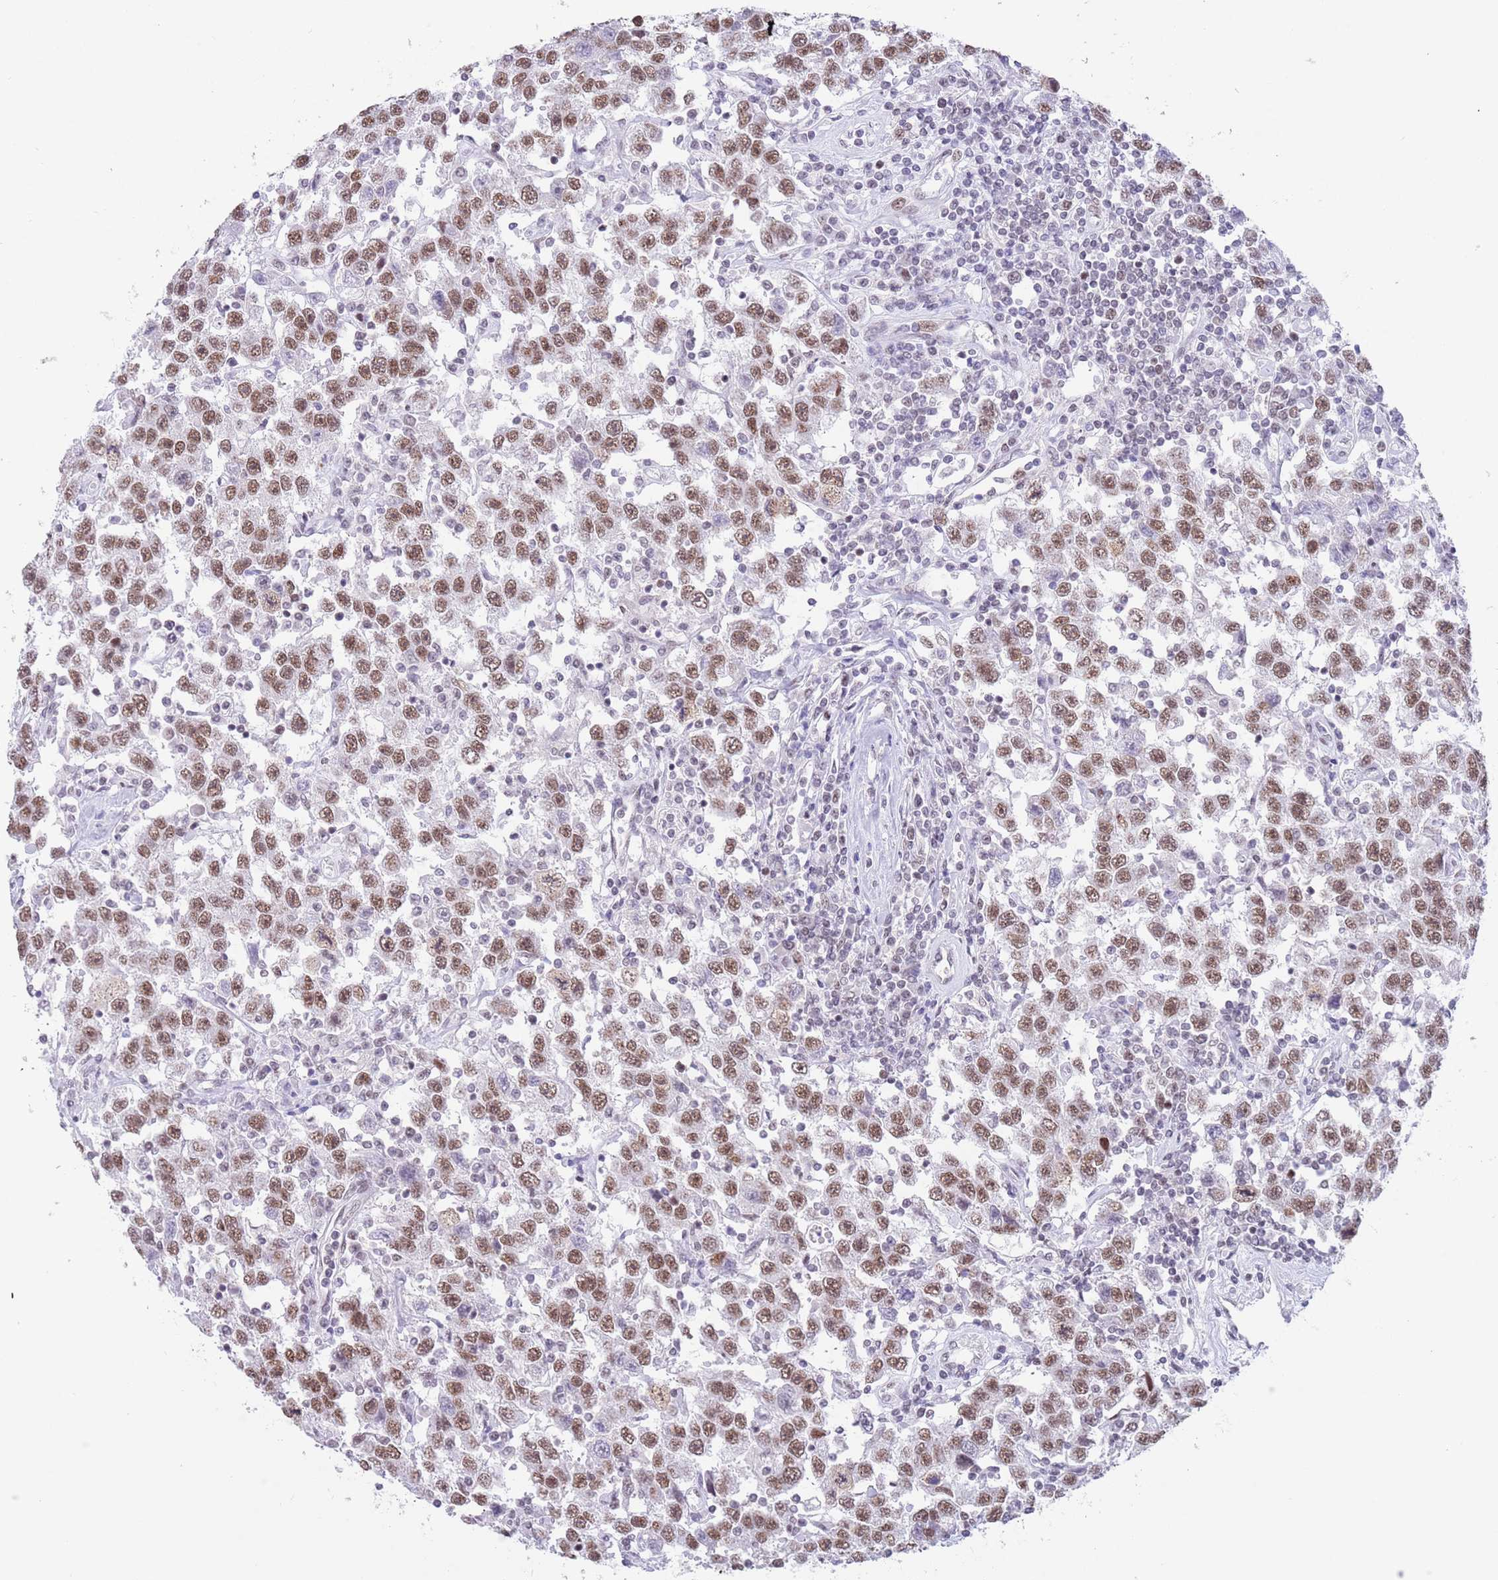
{"staining": {"intensity": "moderate", "quantity": ">75%", "location": "nuclear"}, "tissue": "testis cancer", "cell_type": "Tumor cells", "image_type": "cancer", "snomed": [{"axis": "morphology", "description": "Seminoma, NOS"}, {"axis": "topography", "description": "Testis"}], "caption": "Testis seminoma was stained to show a protein in brown. There is medium levels of moderate nuclear expression in approximately >75% of tumor cells.", "gene": "ZNF382", "patient": {"sex": "male", "age": 41}}